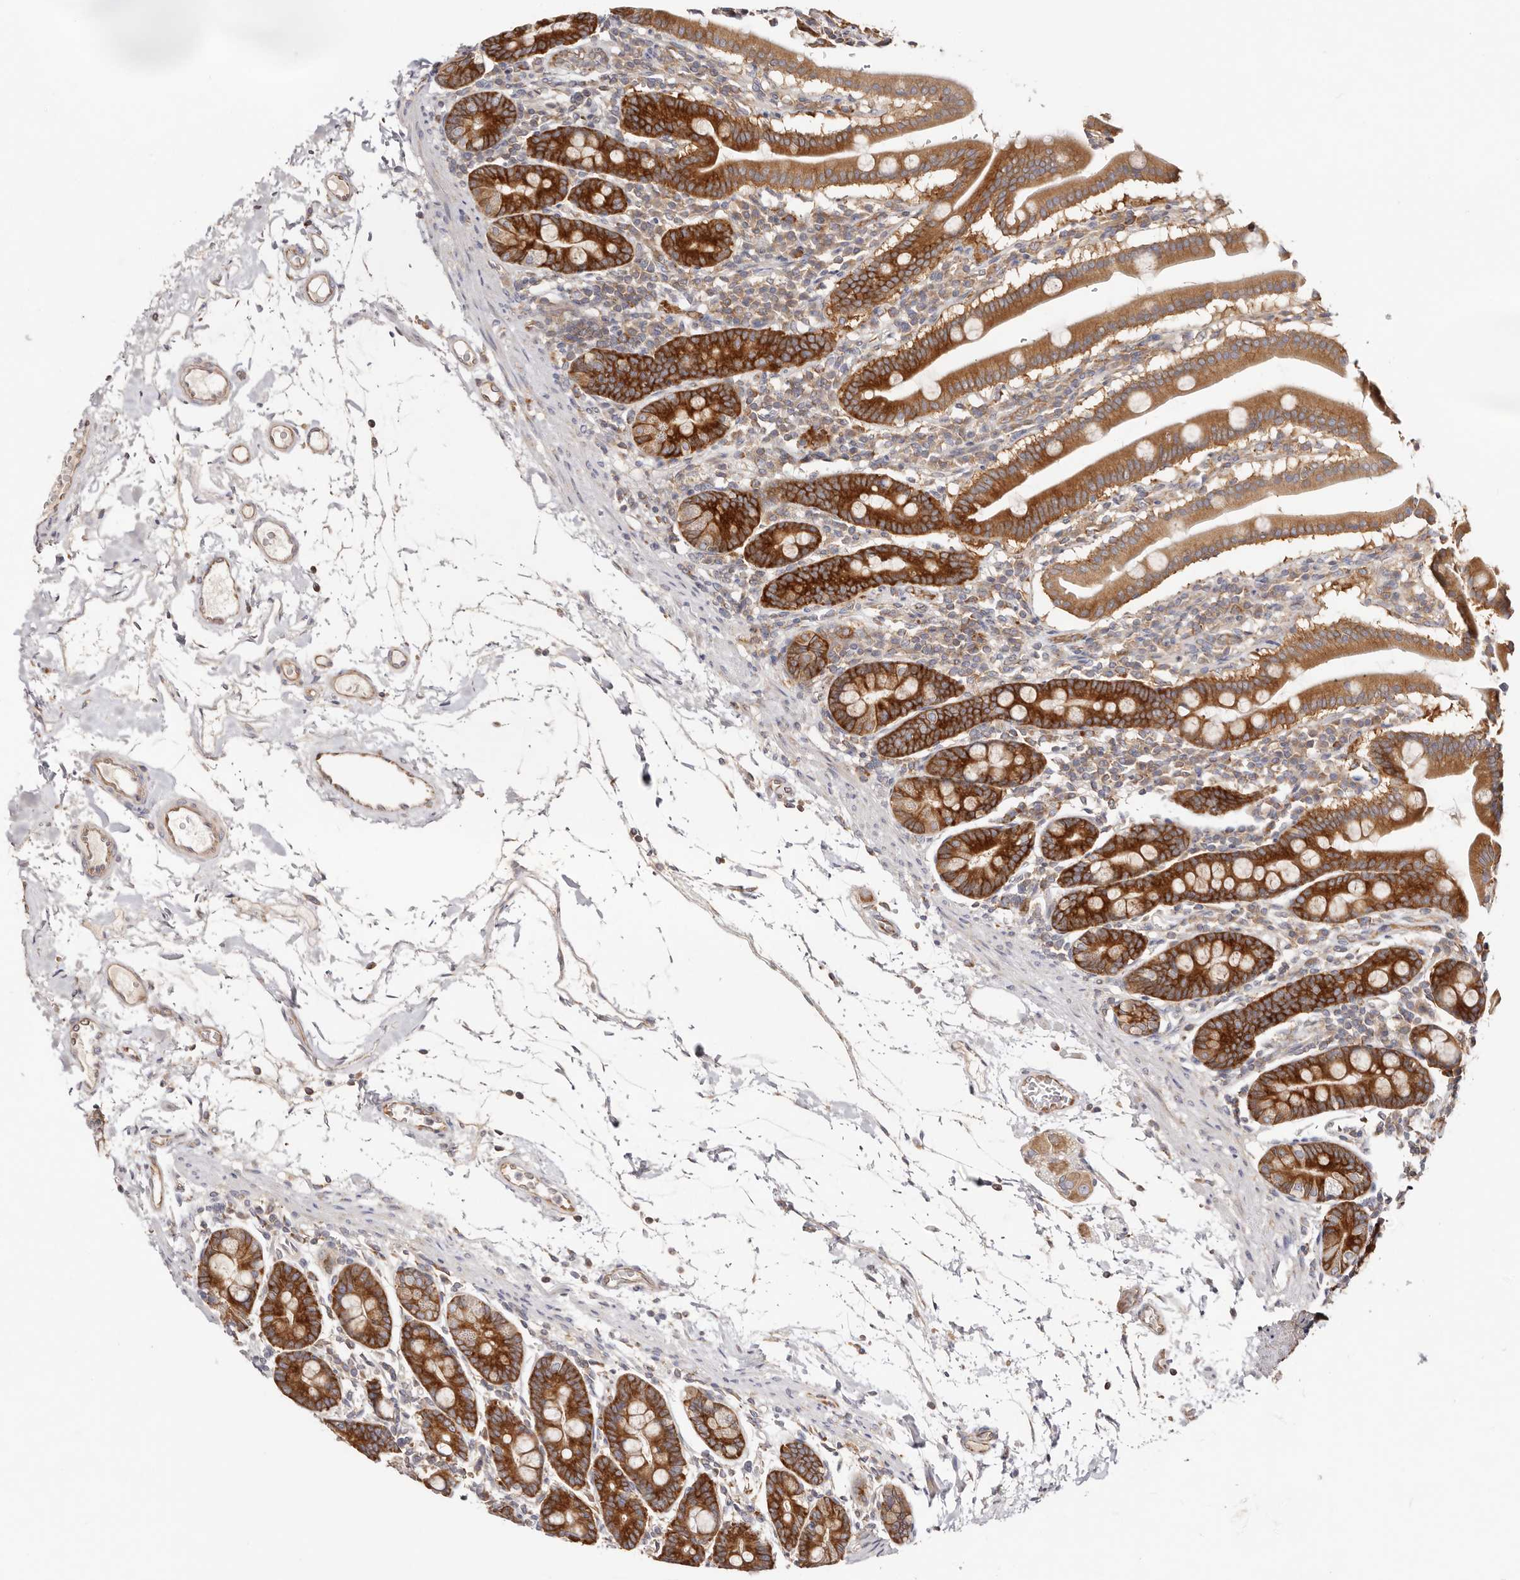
{"staining": {"intensity": "strong", "quantity": ">75%", "location": "cytoplasmic/membranous"}, "tissue": "duodenum", "cell_type": "Glandular cells", "image_type": "normal", "snomed": [{"axis": "morphology", "description": "Normal tissue, NOS"}, {"axis": "morphology", "description": "Adenocarcinoma, NOS"}, {"axis": "topography", "description": "Pancreas"}, {"axis": "topography", "description": "Duodenum"}], "caption": "An immunohistochemistry (IHC) image of normal tissue is shown. Protein staining in brown highlights strong cytoplasmic/membranous positivity in duodenum within glandular cells. (DAB (3,3'-diaminobenzidine) IHC, brown staining for protein, blue staining for nuclei).", "gene": "GNA13", "patient": {"sex": "male", "age": 50}}